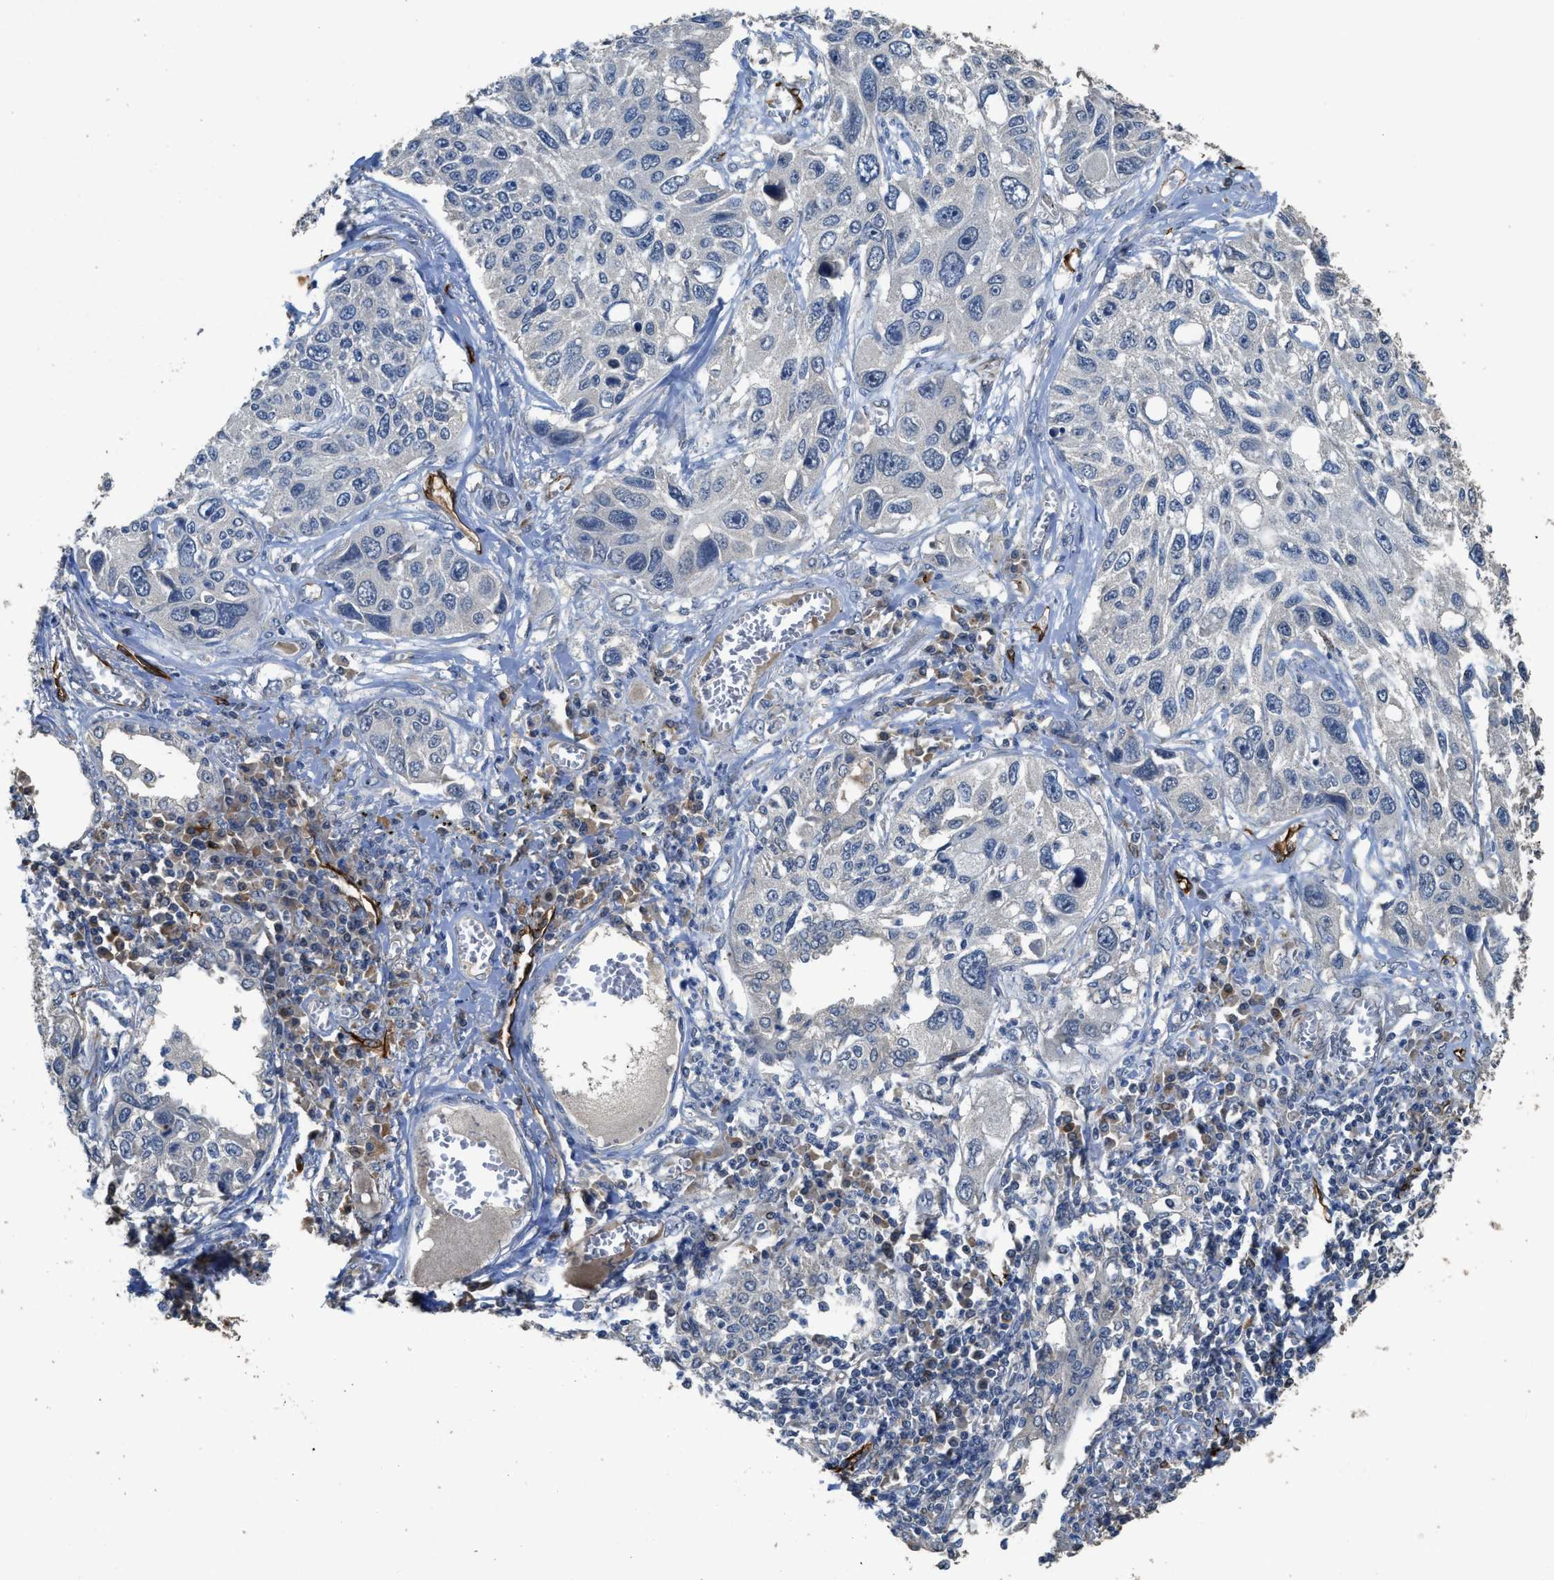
{"staining": {"intensity": "negative", "quantity": "none", "location": "none"}, "tissue": "lung cancer", "cell_type": "Tumor cells", "image_type": "cancer", "snomed": [{"axis": "morphology", "description": "Squamous cell carcinoma, NOS"}, {"axis": "topography", "description": "Lung"}], "caption": "This is an immunohistochemistry (IHC) image of human lung squamous cell carcinoma. There is no staining in tumor cells.", "gene": "SYNM", "patient": {"sex": "male", "age": 71}}